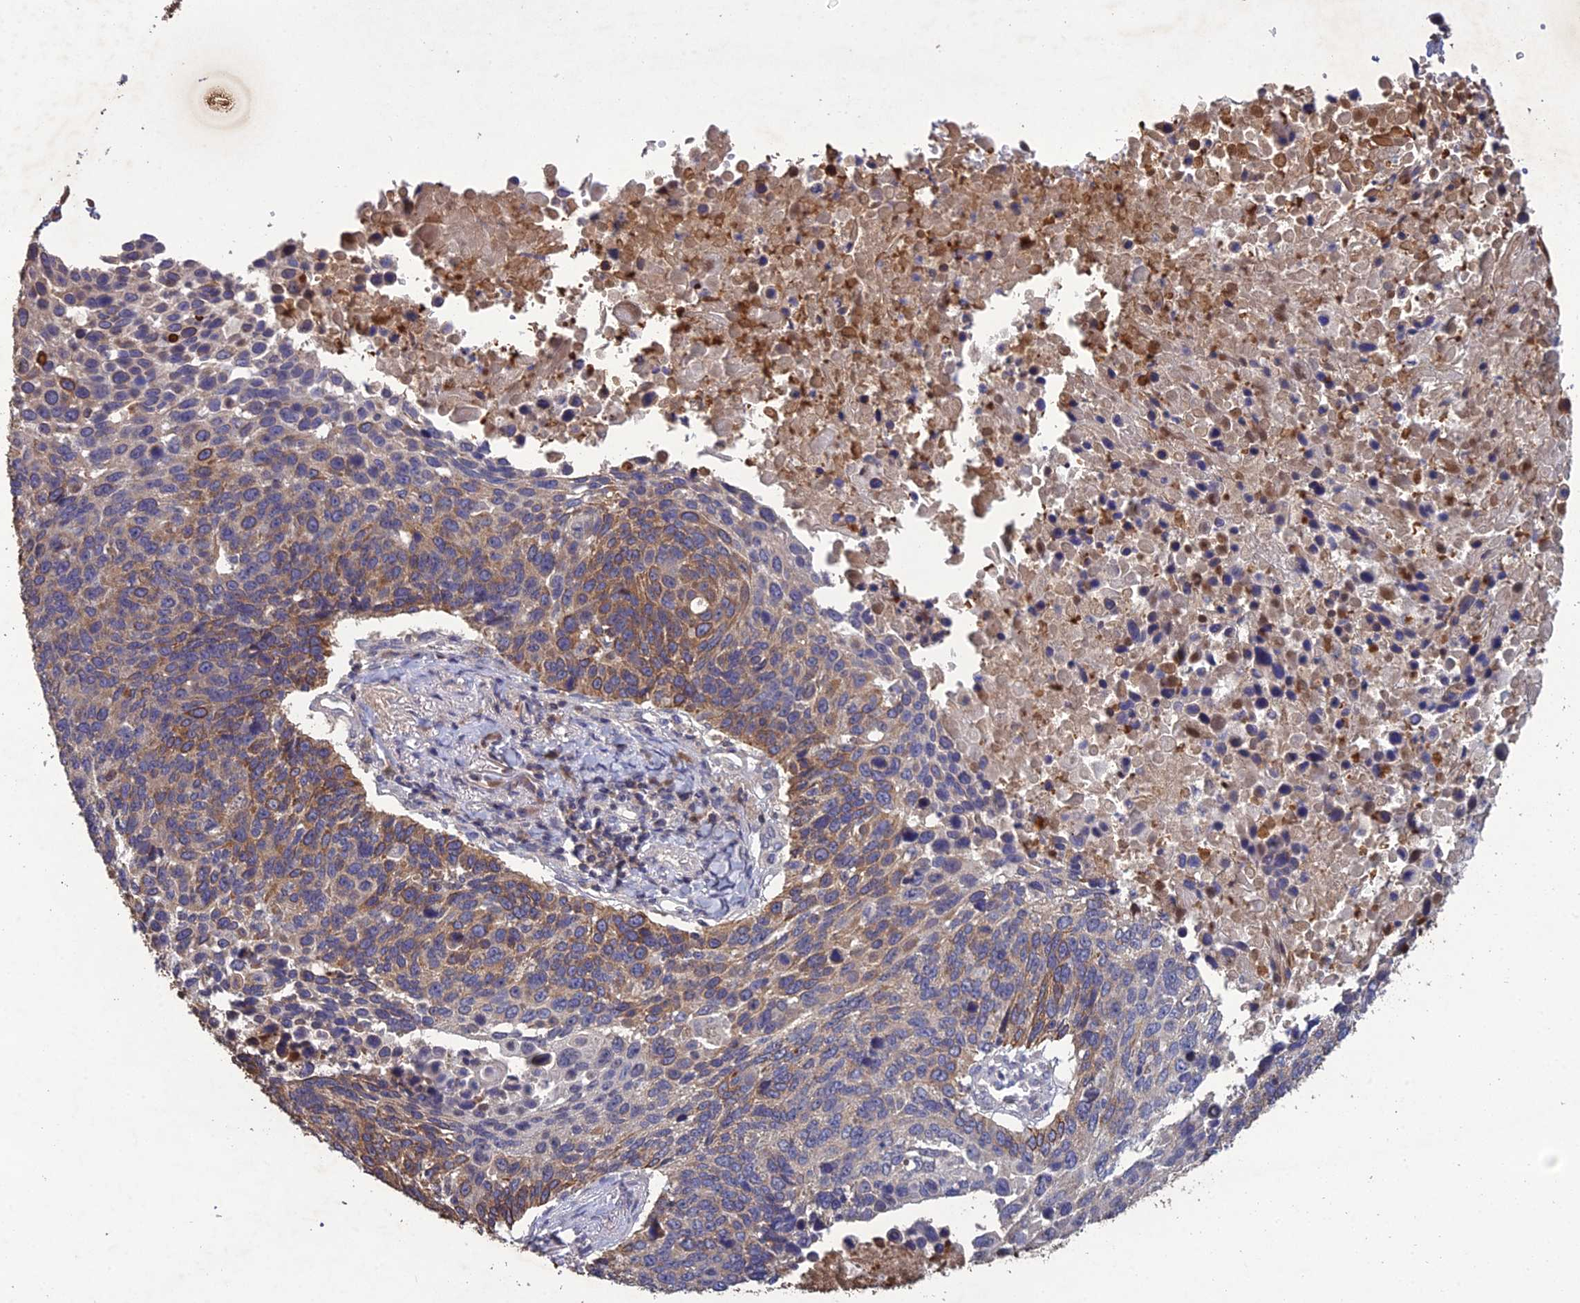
{"staining": {"intensity": "moderate", "quantity": "25%-75%", "location": "cytoplasmic/membranous"}, "tissue": "lung cancer", "cell_type": "Tumor cells", "image_type": "cancer", "snomed": [{"axis": "morphology", "description": "Normal tissue, NOS"}, {"axis": "morphology", "description": "Squamous cell carcinoma, NOS"}, {"axis": "topography", "description": "Lymph node"}, {"axis": "topography", "description": "Lung"}], "caption": "Protein staining reveals moderate cytoplasmic/membranous expression in about 25%-75% of tumor cells in lung cancer.", "gene": "SLC39A13", "patient": {"sex": "male", "age": 66}}